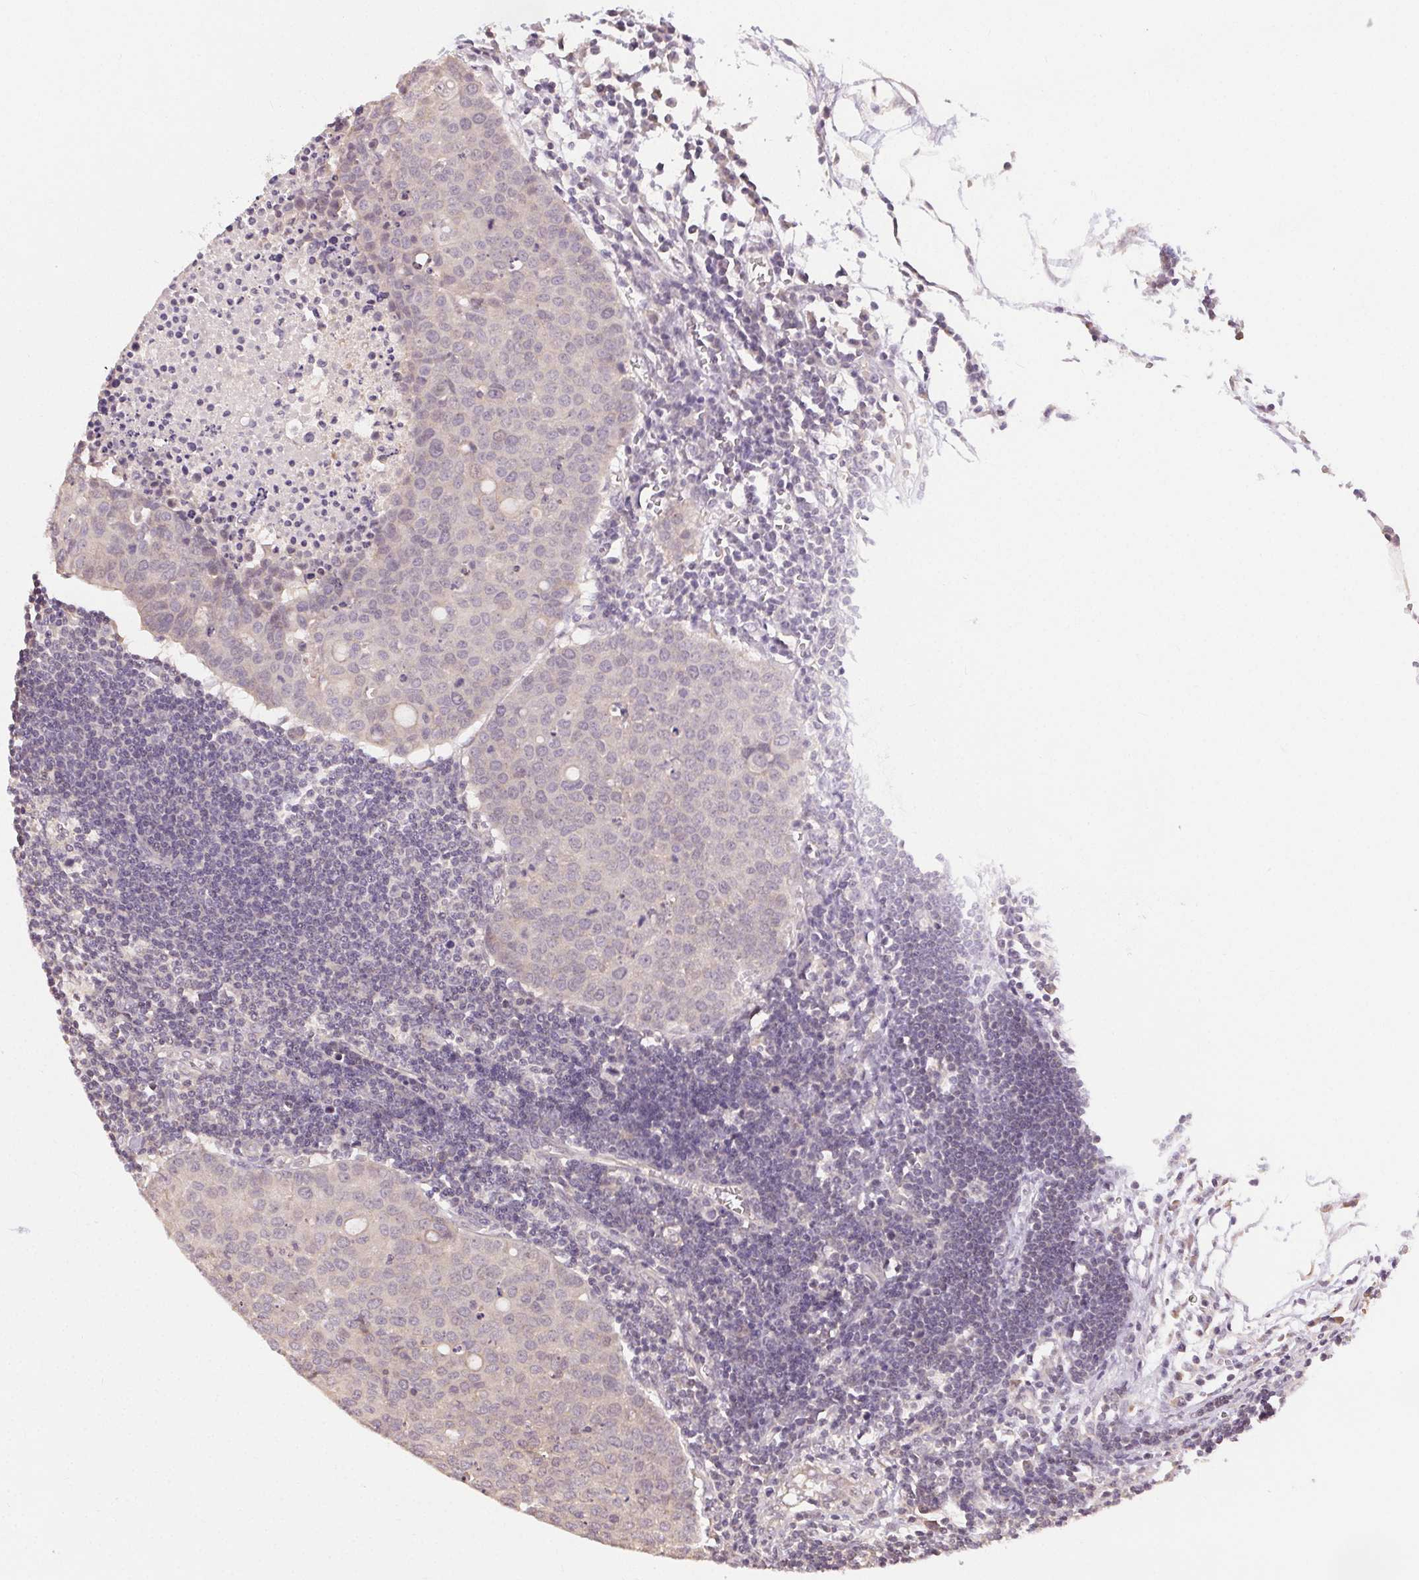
{"staining": {"intensity": "negative", "quantity": "none", "location": "none"}, "tissue": "carcinoid", "cell_type": "Tumor cells", "image_type": "cancer", "snomed": [{"axis": "morphology", "description": "Carcinoid, malignant, NOS"}, {"axis": "topography", "description": "Colon"}], "caption": "DAB (3,3'-diaminobenzidine) immunohistochemical staining of carcinoid demonstrates no significant staining in tumor cells.", "gene": "ATP1B3", "patient": {"sex": "male", "age": 81}}